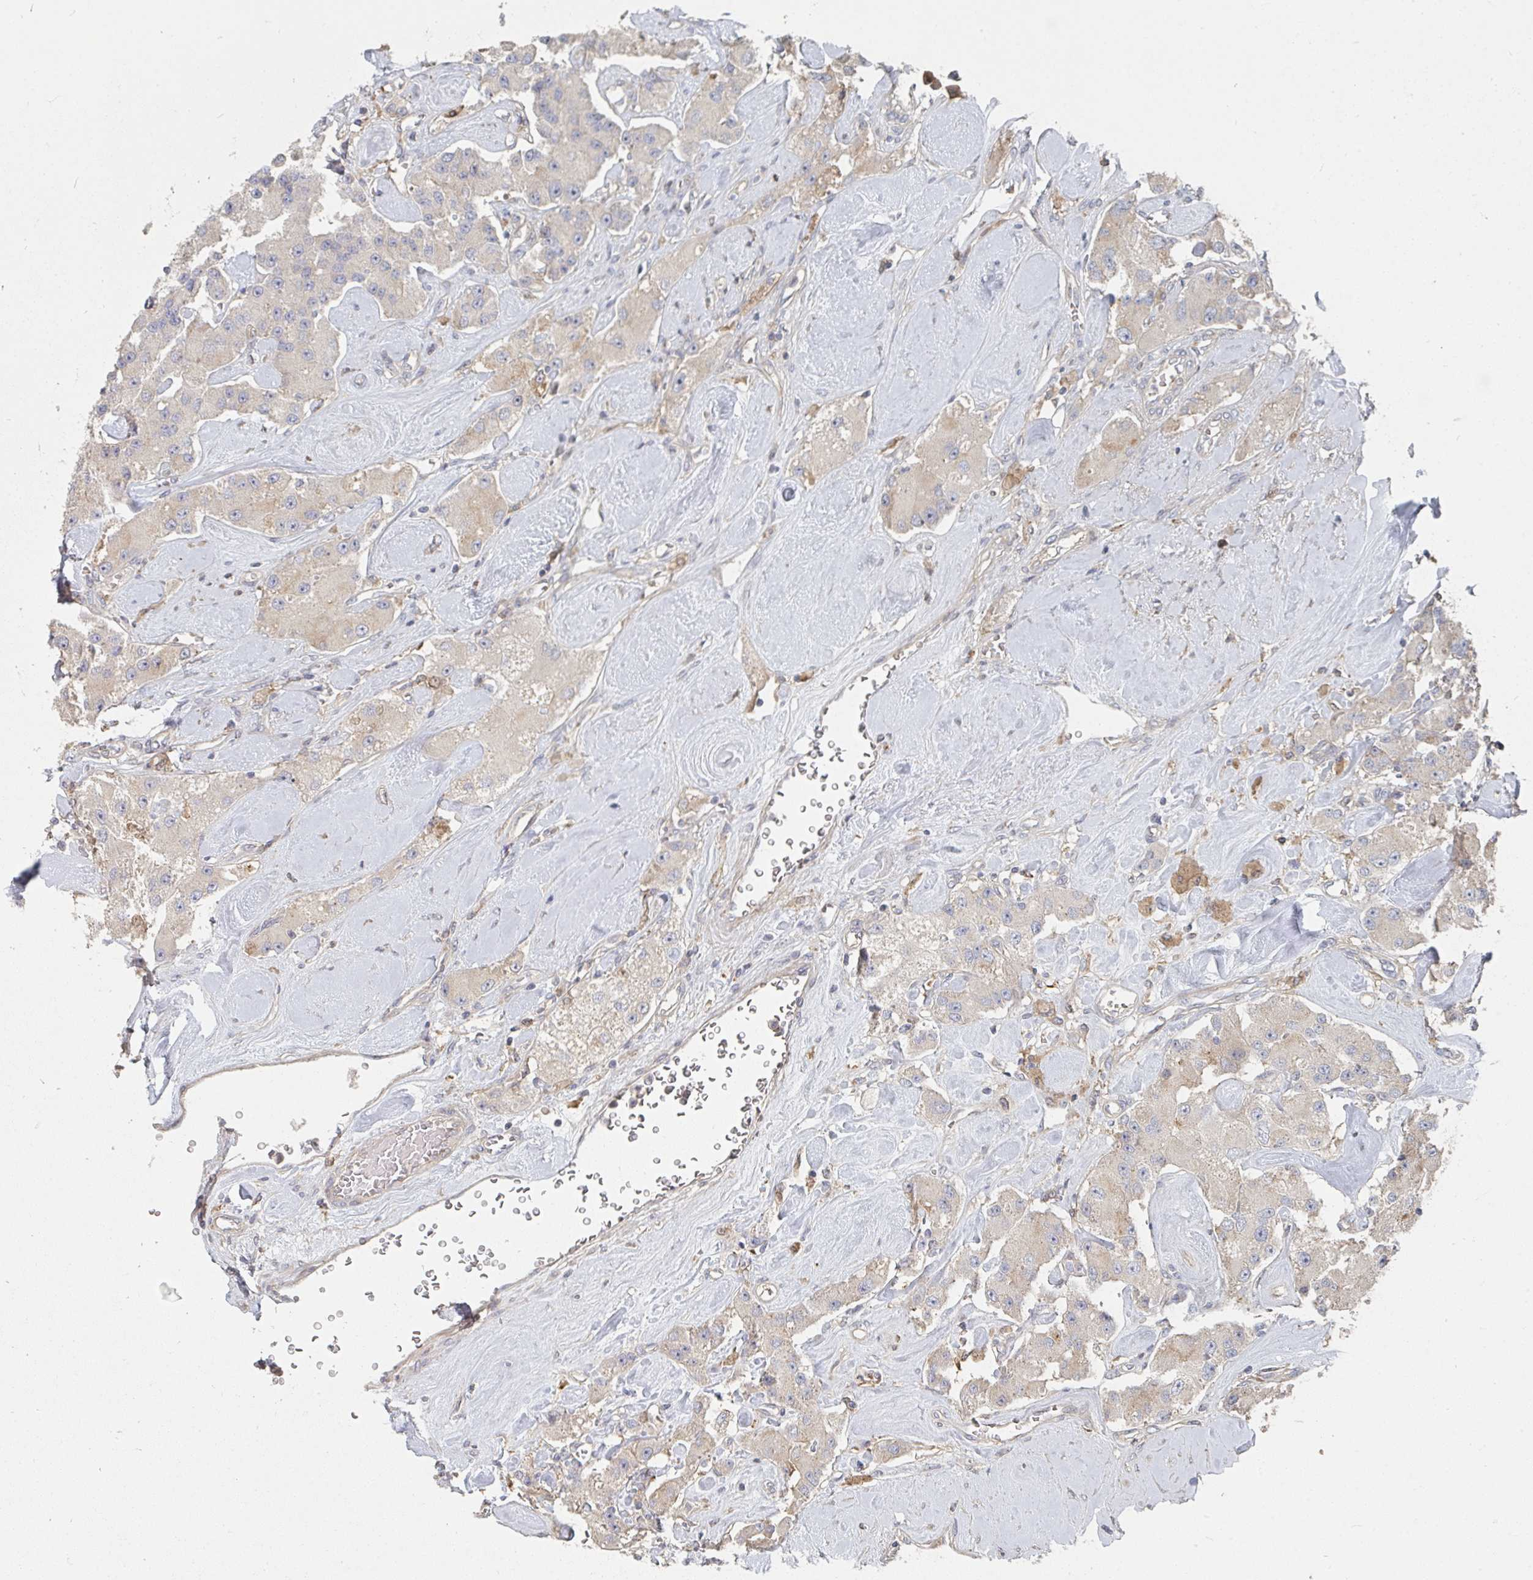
{"staining": {"intensity": "weak", "quantity": ">75%", "location": "cytoplasmic/membranous"}, "tissue": "carcinoid", "cell_type": "Tumor cells", "image_type": "cancer", "snomed": [{"axis": "morphology", "description": "Carcinoid, malignant, NOS"}, {"axis": "topography", "description": "Pancreas"}], "caption": "Protein expression analysis of human carcinoid (malignant) reveals weak cytoplasmic/membranous positivity in about >75% of tumor cells.", "gene": "PTEN", "patient": {"sex": "male", "age": 41}}